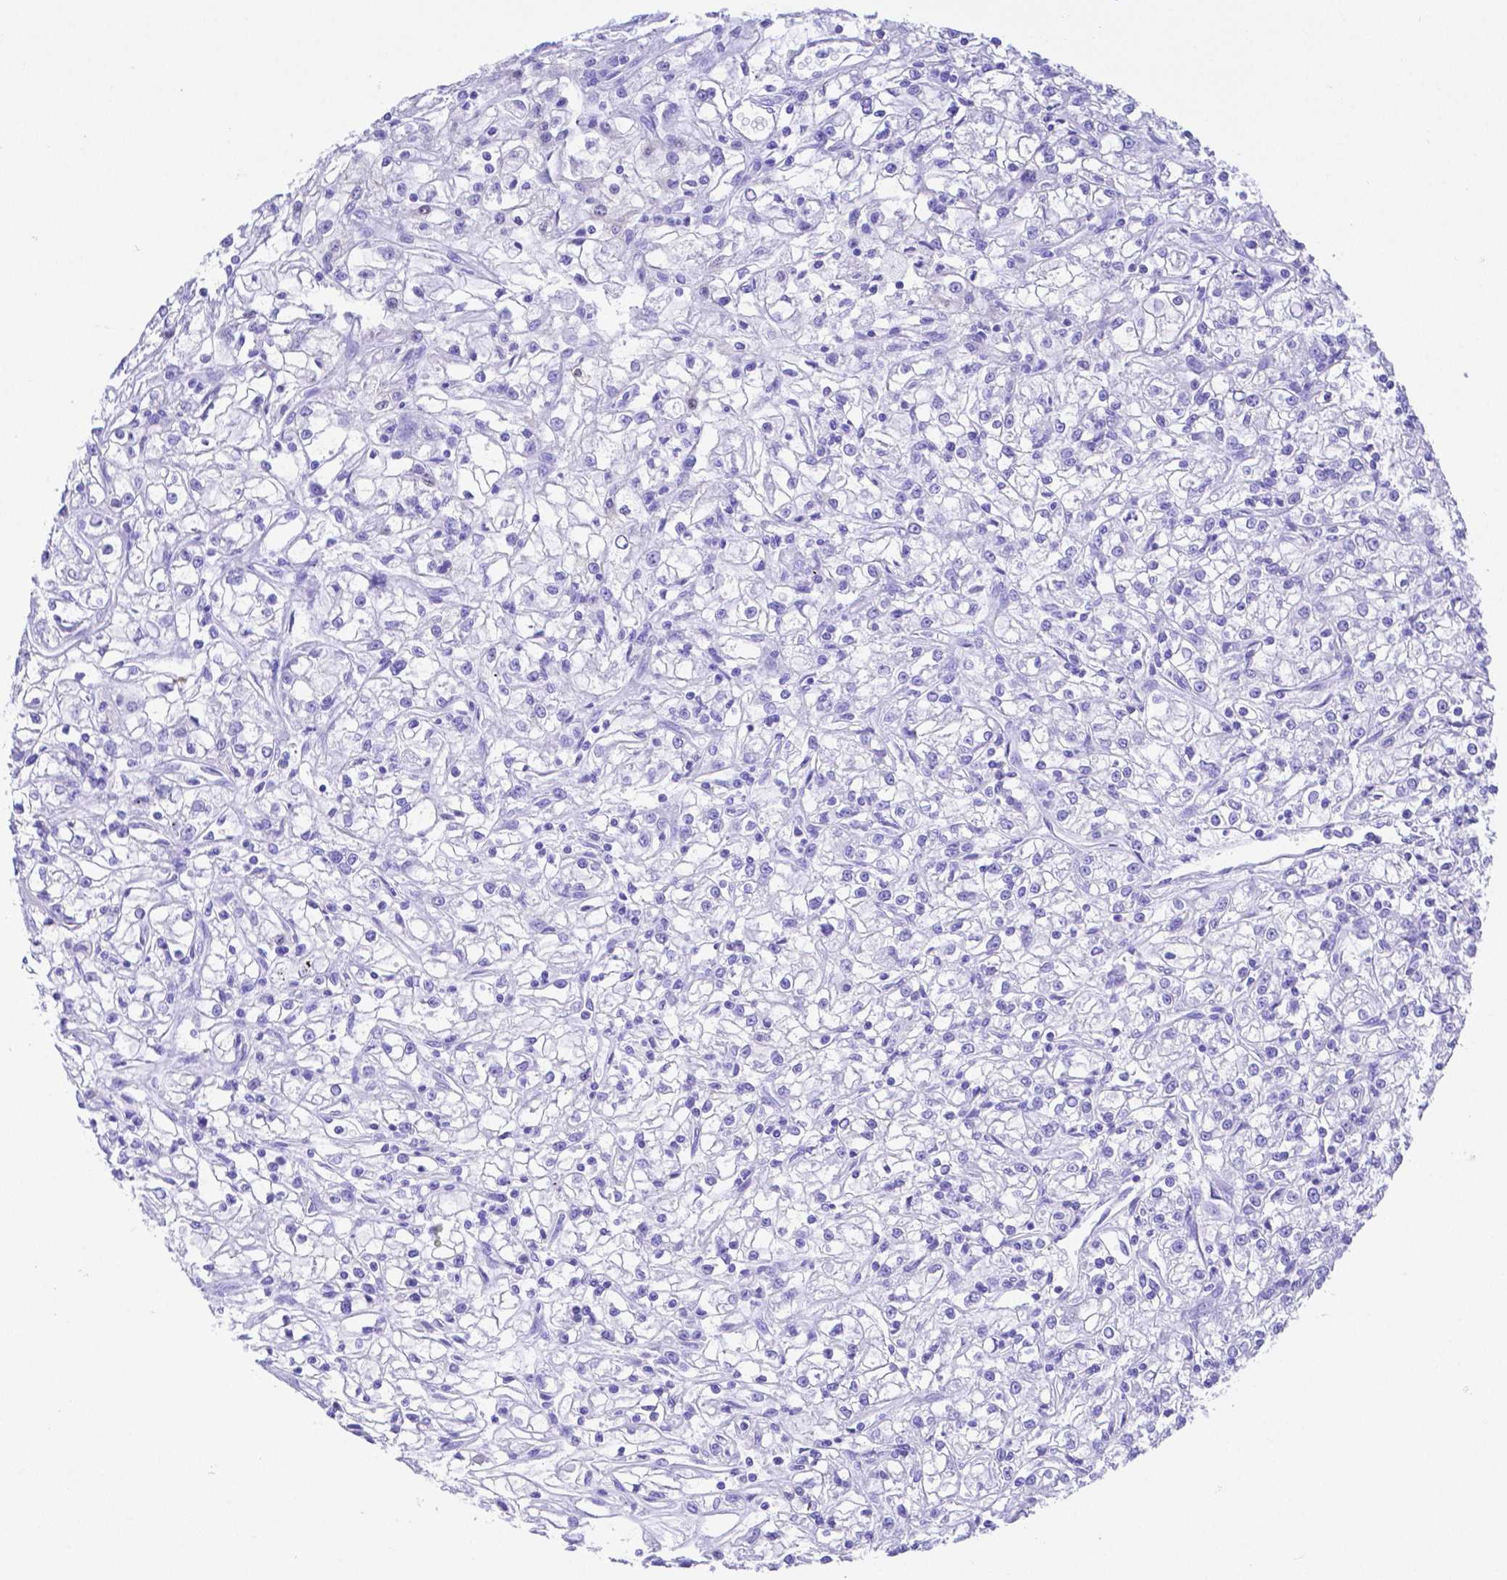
{"staining": {"intensity": "negative", "quantity": "none", "location": "none"}, "tissue": "renal cancer", "cell_type": "Tumor cells", "image_type": "cancer", "snomed": [{"axis": "morphology", "description": "Adenocarcinoma, NOS"}, {"axis": "topography", "description": "Kidney"}], "caption": "An IHC image of adenocarcinoma (renal) is shown. There is no staining in tumor cells of adenocarcinoma (renal).", "gene": "SMR3A", "patient": {"sex": "female", "age": 59}}